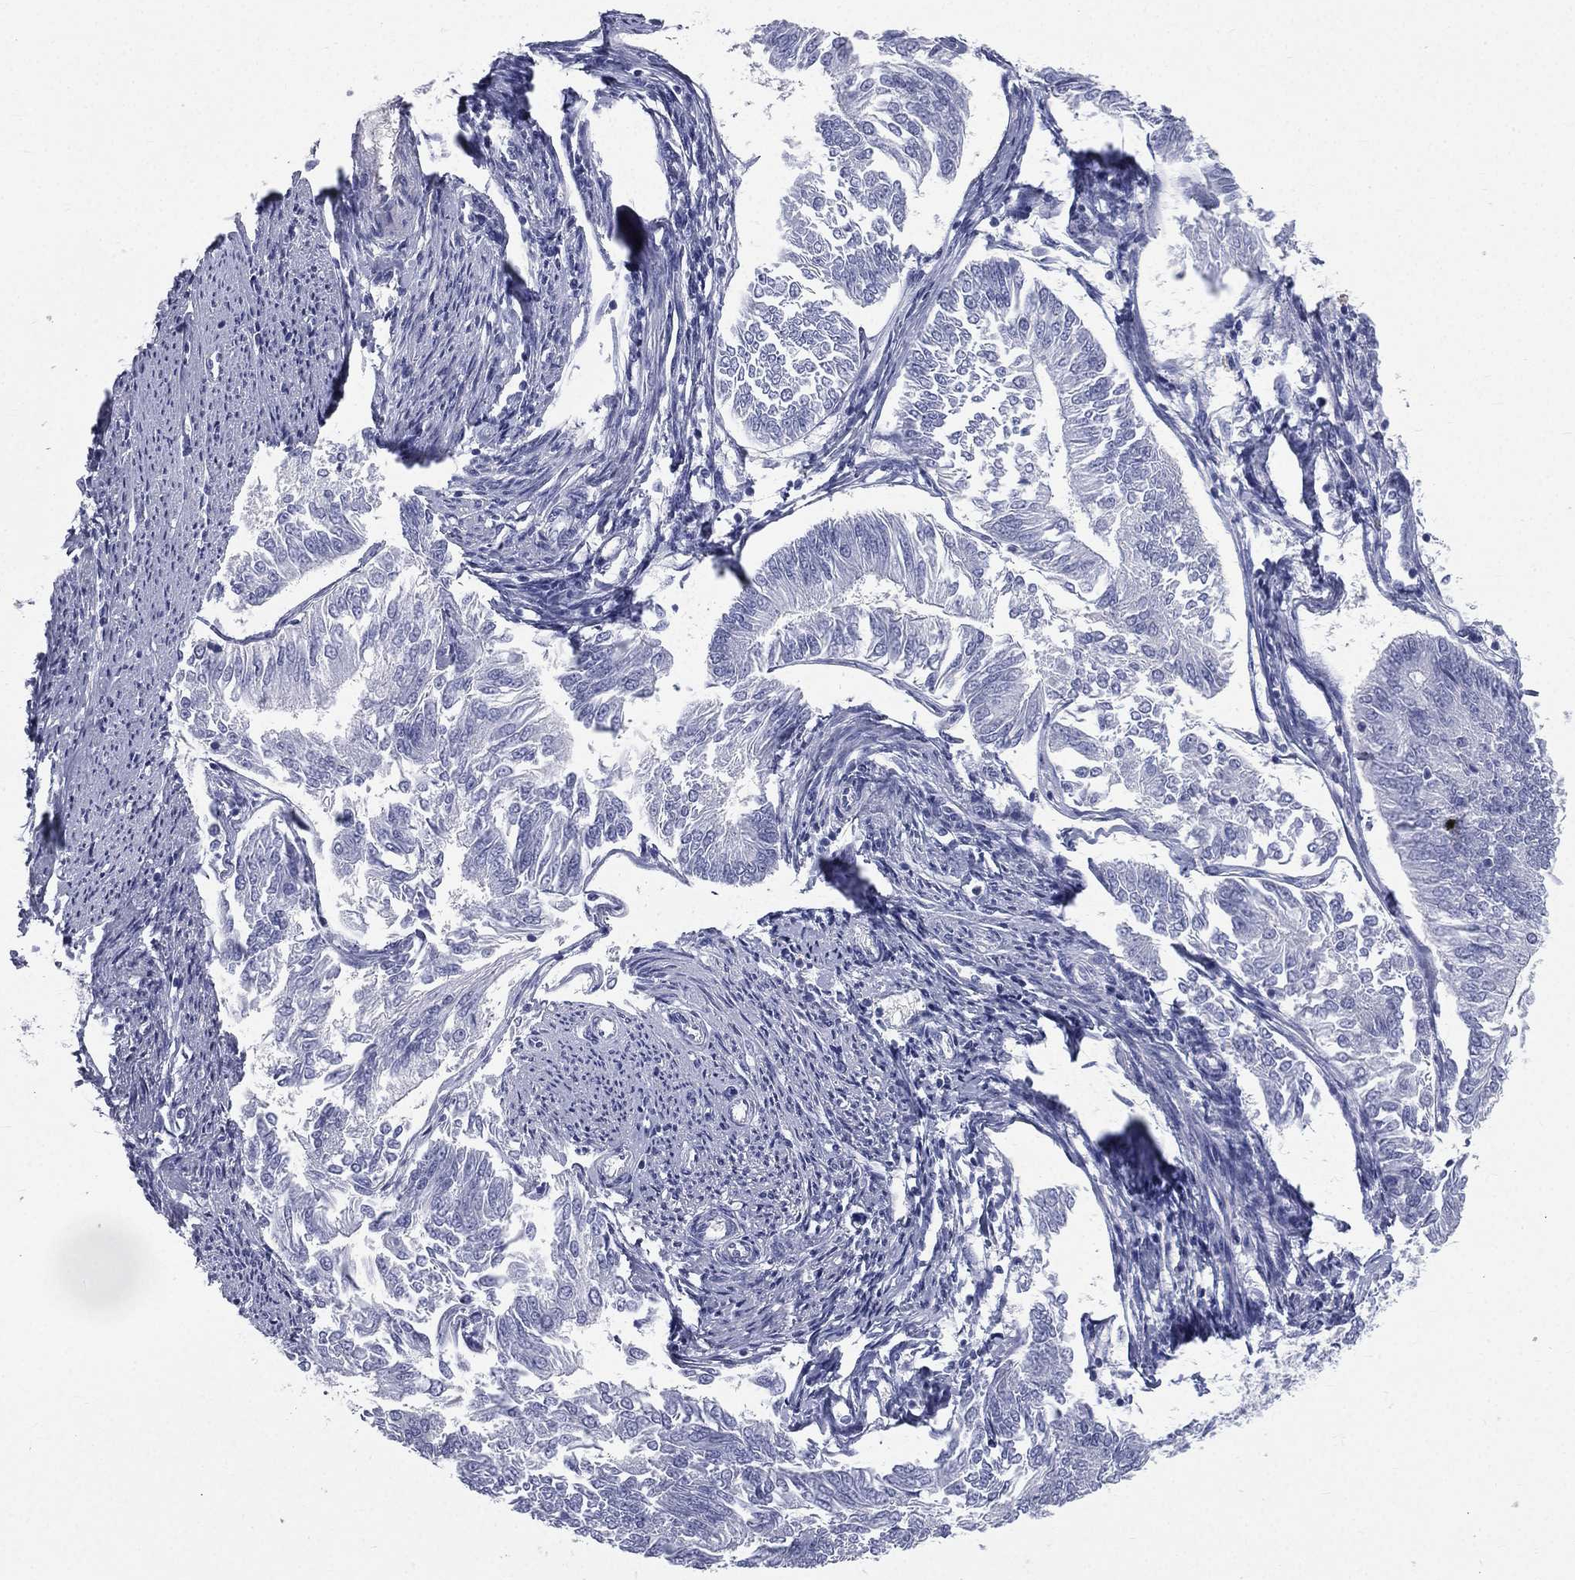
{"staining": {"intensity": "negative", "quantity": "none", "location": "none"}, "tissue": "endometrial cancer", "cell_type": "Tumor cells", "image_type": "cancer", "snomed": [{"axis": "morphology", "description": "Adenocarcinoma, NOS"}, {"axis": "topography", "description": "Endometrium"}], "caption": "This is an immunohistochemistry micrograph of human endometrial cancer. There is no staining in tumor cells.", "gene": "HP", "patient": {"sex": "female", "age": 58}}